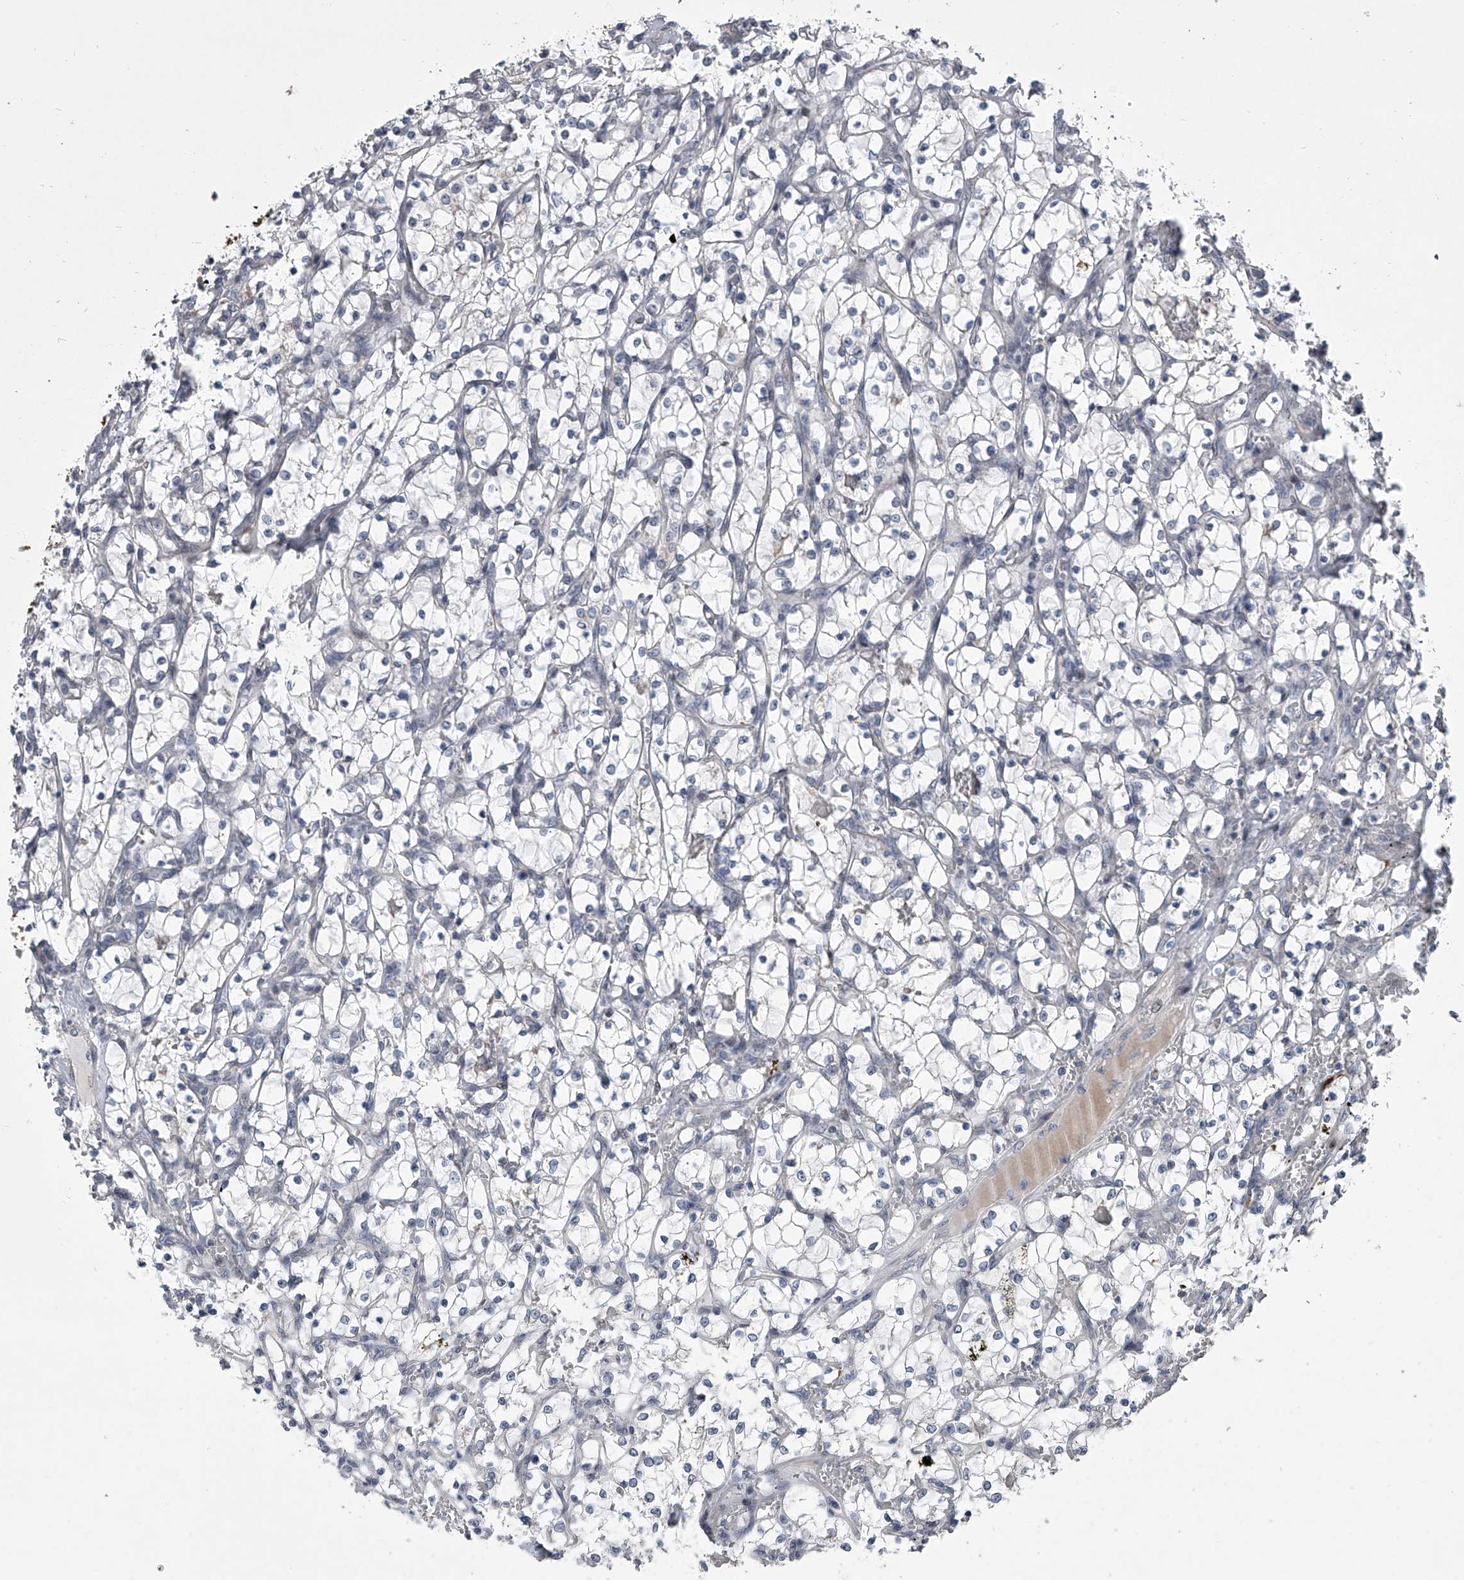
{"staining": {"intensity": "negative", "quantity": "none", "location": "none"}, "tissue": "renal cancer", "cell_type": "Tumor cells", "image_type": "cancer", "snomed": [{"axis": "morphology", "description": "Adenocarcinoma, NOS"}, {"axis": "topography", "description": "Kidney"}], "caption": "The image reveals no staining of tumor cells in renal cancer.", "gene": "HEATR6", "patient": {"sex": "female", "age": 69}}